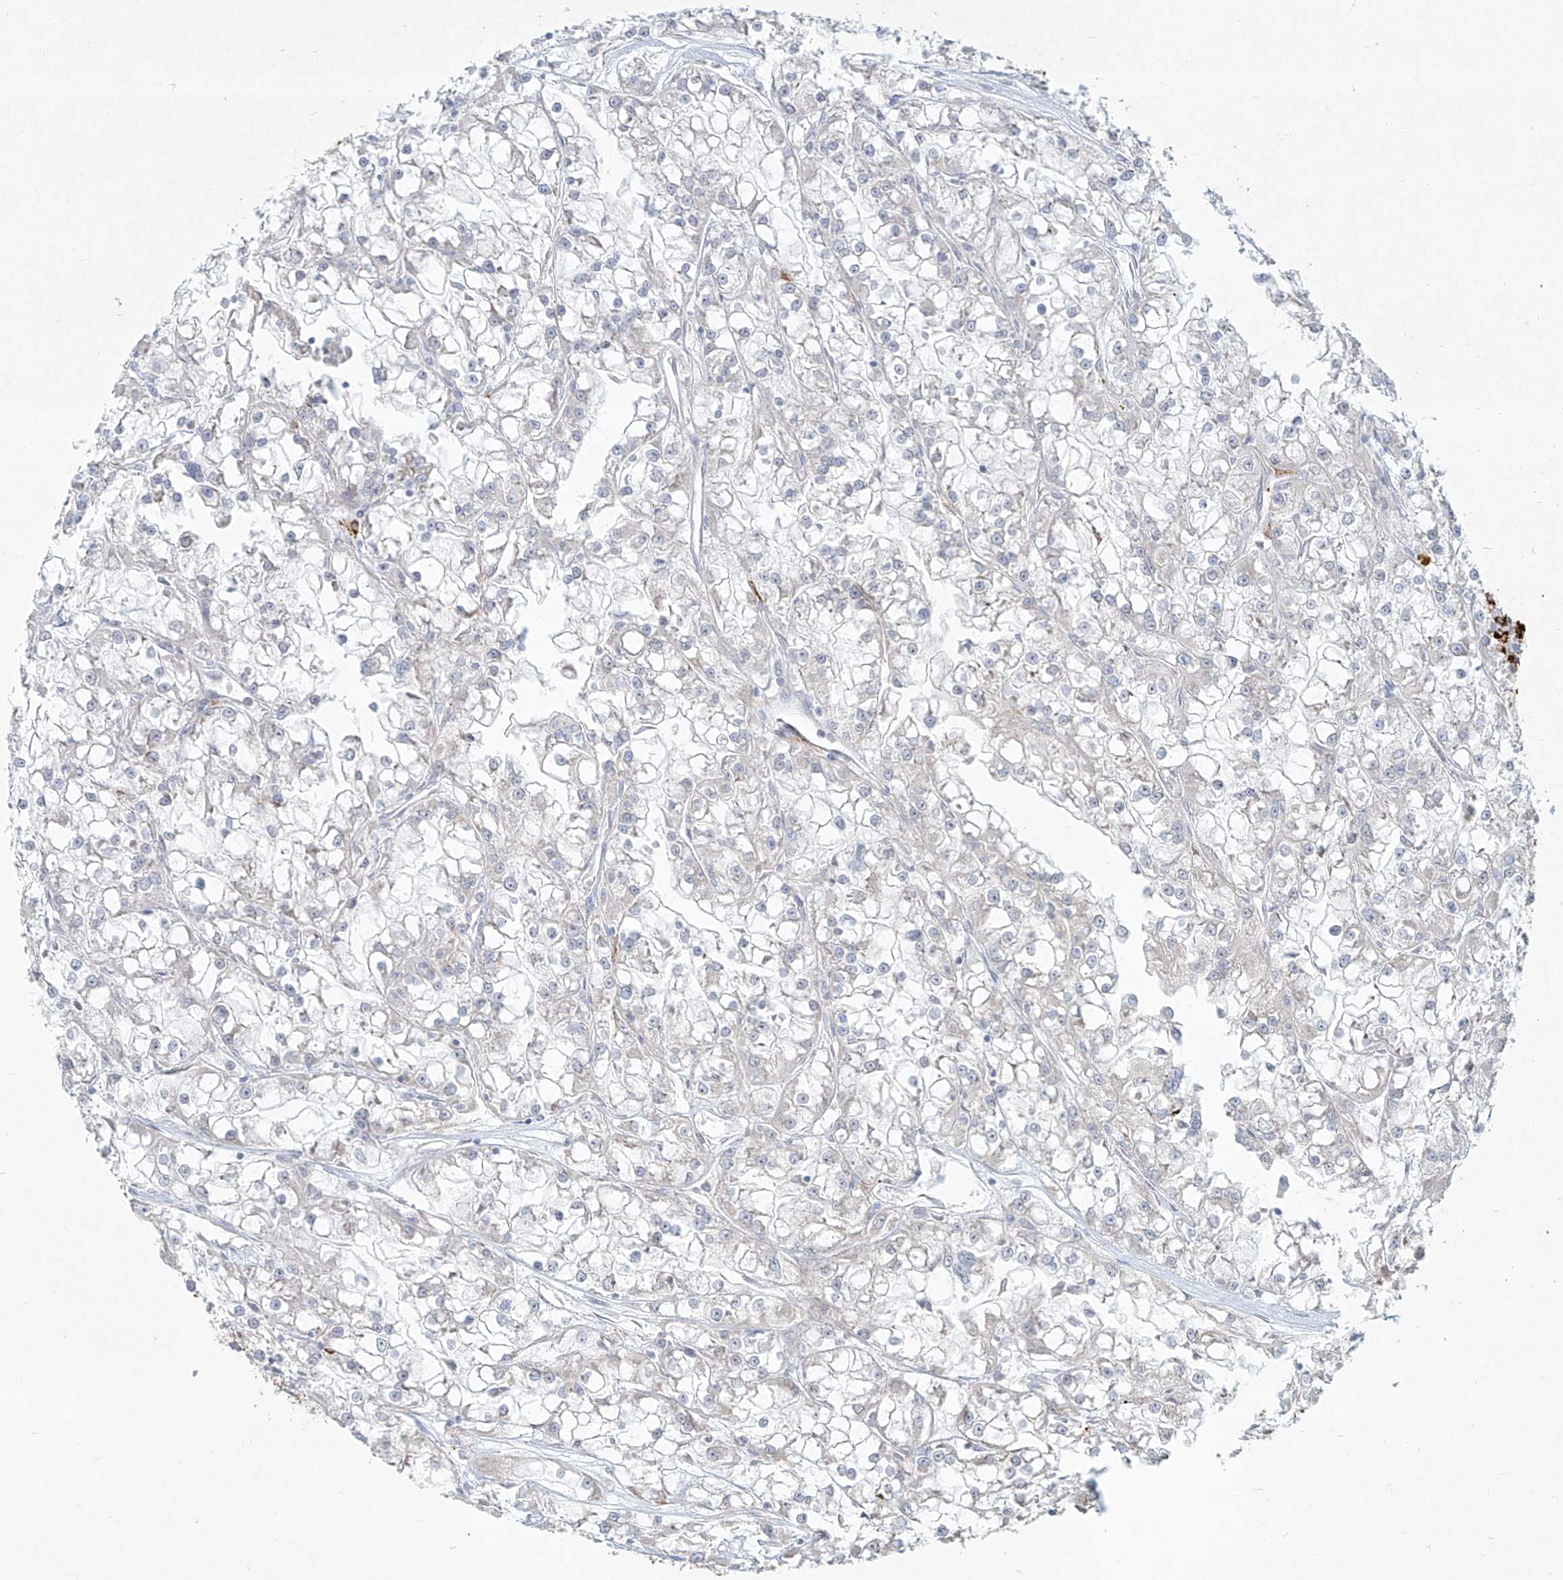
{"staining": {"intensity": "negative", "quantity": "none", "location": "none"}, "tissue": "renal cancer", "cell_type": "Tumor cells", "image_type": "cancer", "snomed": [{"axis": "morphology", "description": "Adenocarcinoma, NOS"}, {"axis": "topography", "description": "Kidney"}], "caption": "Adenocarcinoma (renal) was stained to show a protein in brown. There is no significant expression in tumor cells.", "gene": "CD209", "patient": {"sex": "female", "age": 52}}